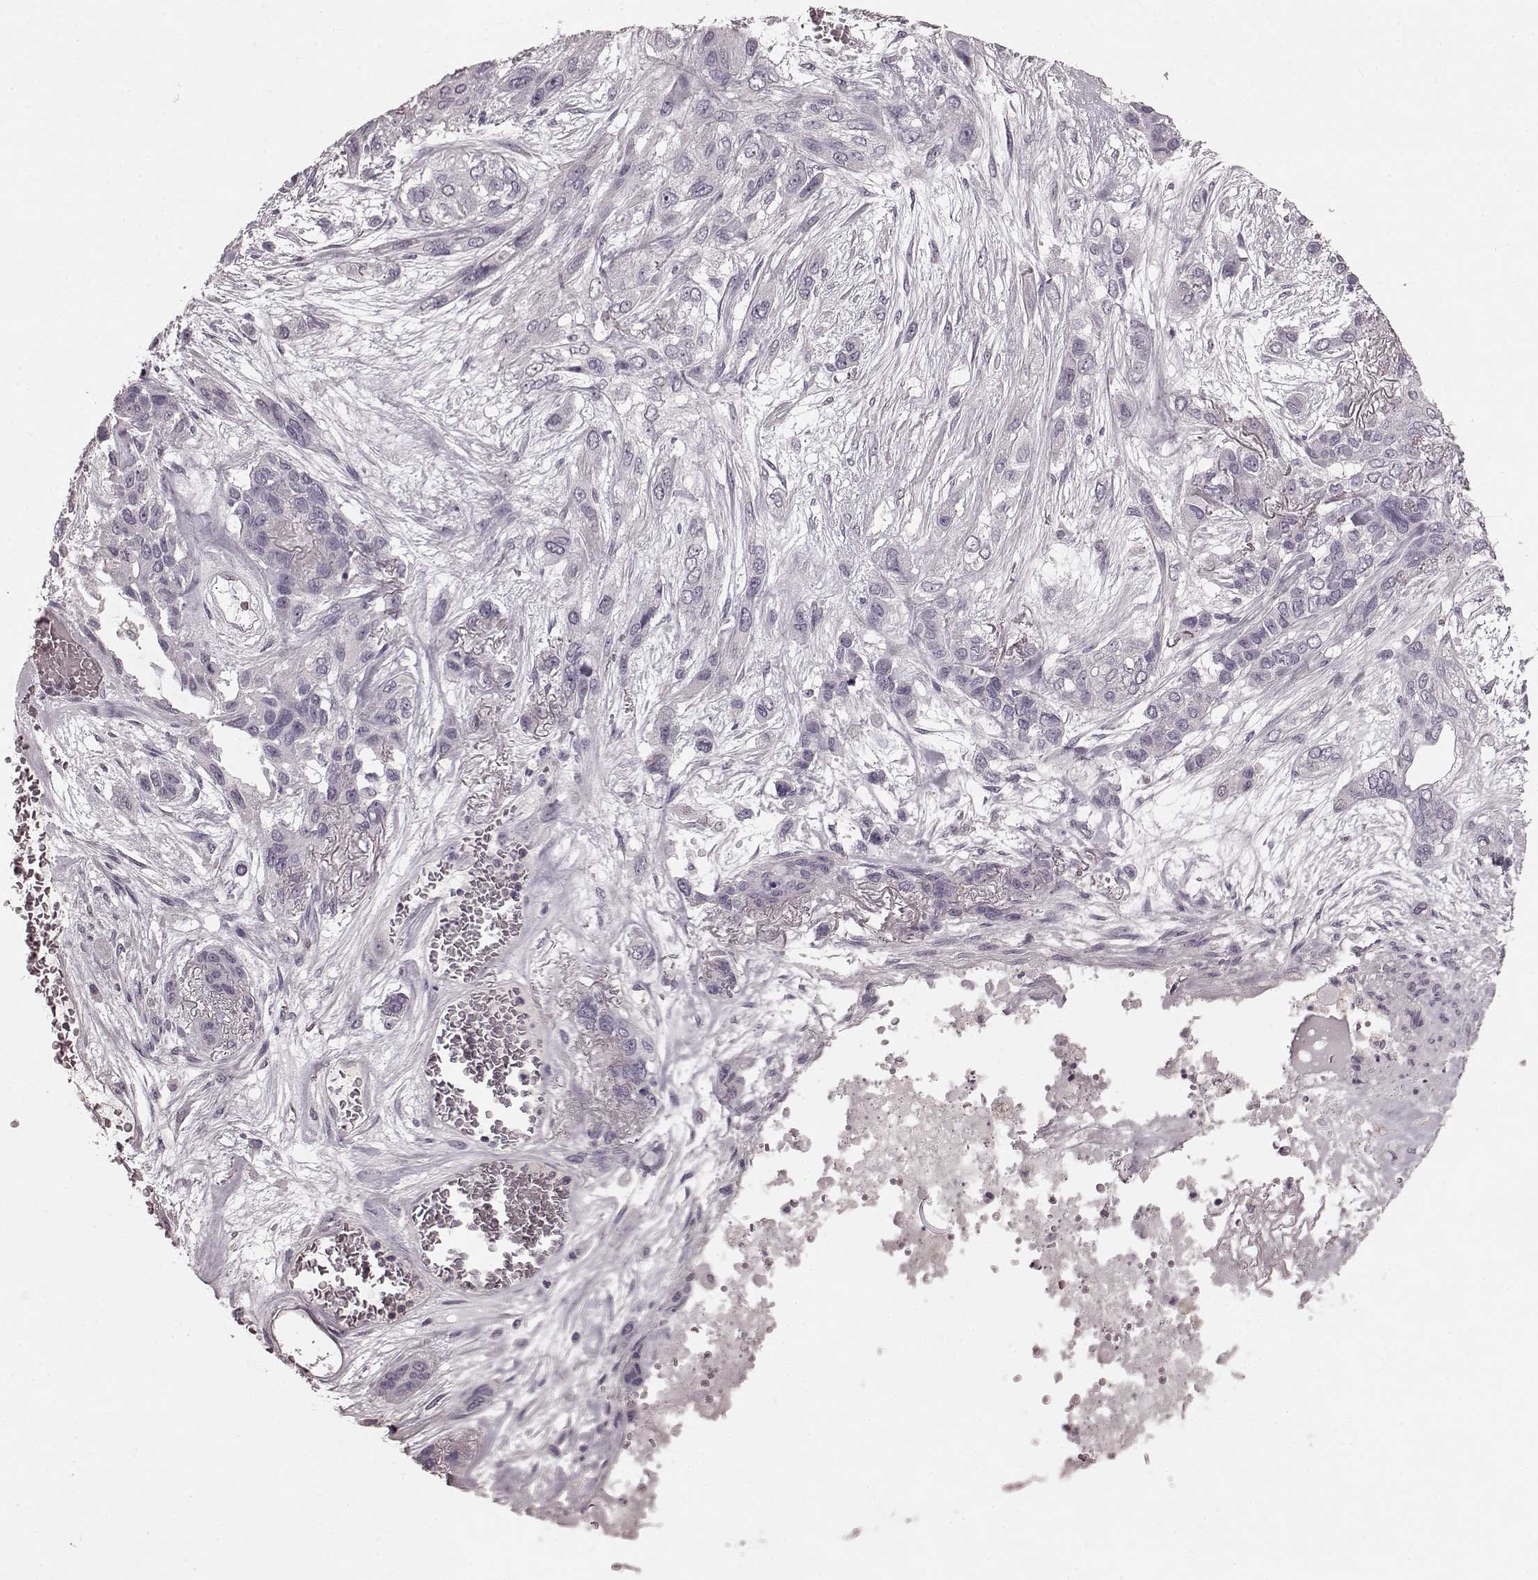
{"staining": {"intensity": "negative", "quantity": "none", "location": "none"}, "tissue": "lung cancer", "cell_type": "Tumor cells", "image_type": "cancer", "snomed": [{"axis": "morphology", "description": "Squamous cell carcinoma, NOS"}, {"axis": "topography", "description": "Lung"}], "caption": "Lung squamous cell carcinoma stained for a protein using IHC demonstrates no staining tumor cells.", "gene": "CD28", "patient": {"sex": "female", "age": 70}}